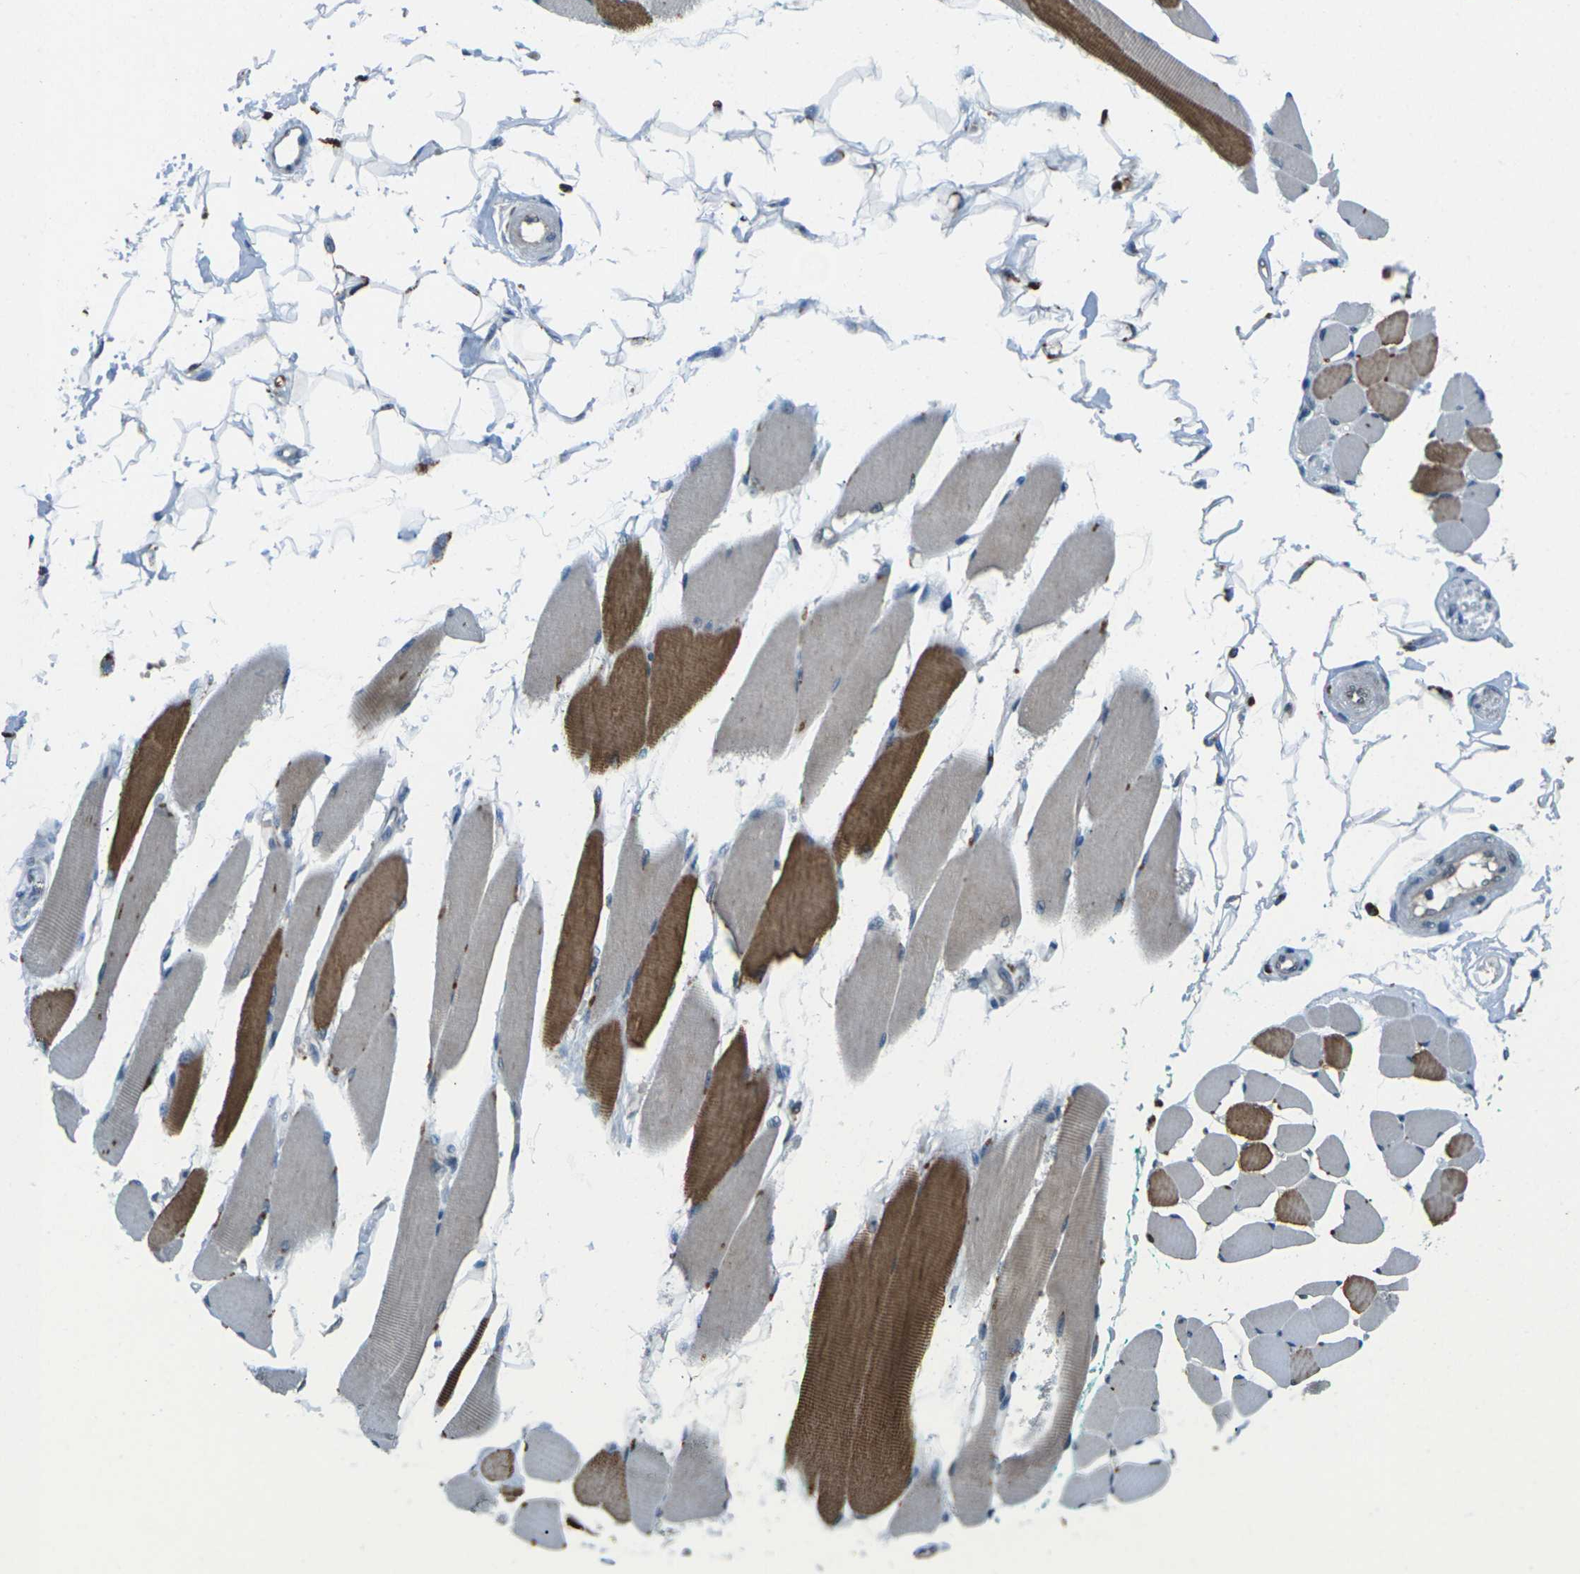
{"staining": {"intensity": "moderate", "quantity": "25%-75%", "location": "cytoplasmic/membranous"}, "tissue": "skeletal muscle", "cell_type": "Myocytes", "image_type": "normal", "snomed": [{"axis": "morphology", "description": "Normal tissue, NOS"}, {"axis": "topography", "description": "Skeletal muscle"}, {"axis": "topography", "description": "Oral tissue"}, {"axis": "topography", "description": "Peripheral nerve tissue"}], "caption": "Protein expression analysis of benign human skeletal muscle reveals moderate cytoplasmic/membranous positivity in approximately 25%-75% of myocytes. The staining was performed using DAB to visualize the protein expression in brown, while the nuclei were stained in blue with hematoxylin (Magnification: 20x).", "gene": "SLC31A2", "patient": {"sex": "female", "age": 84}}